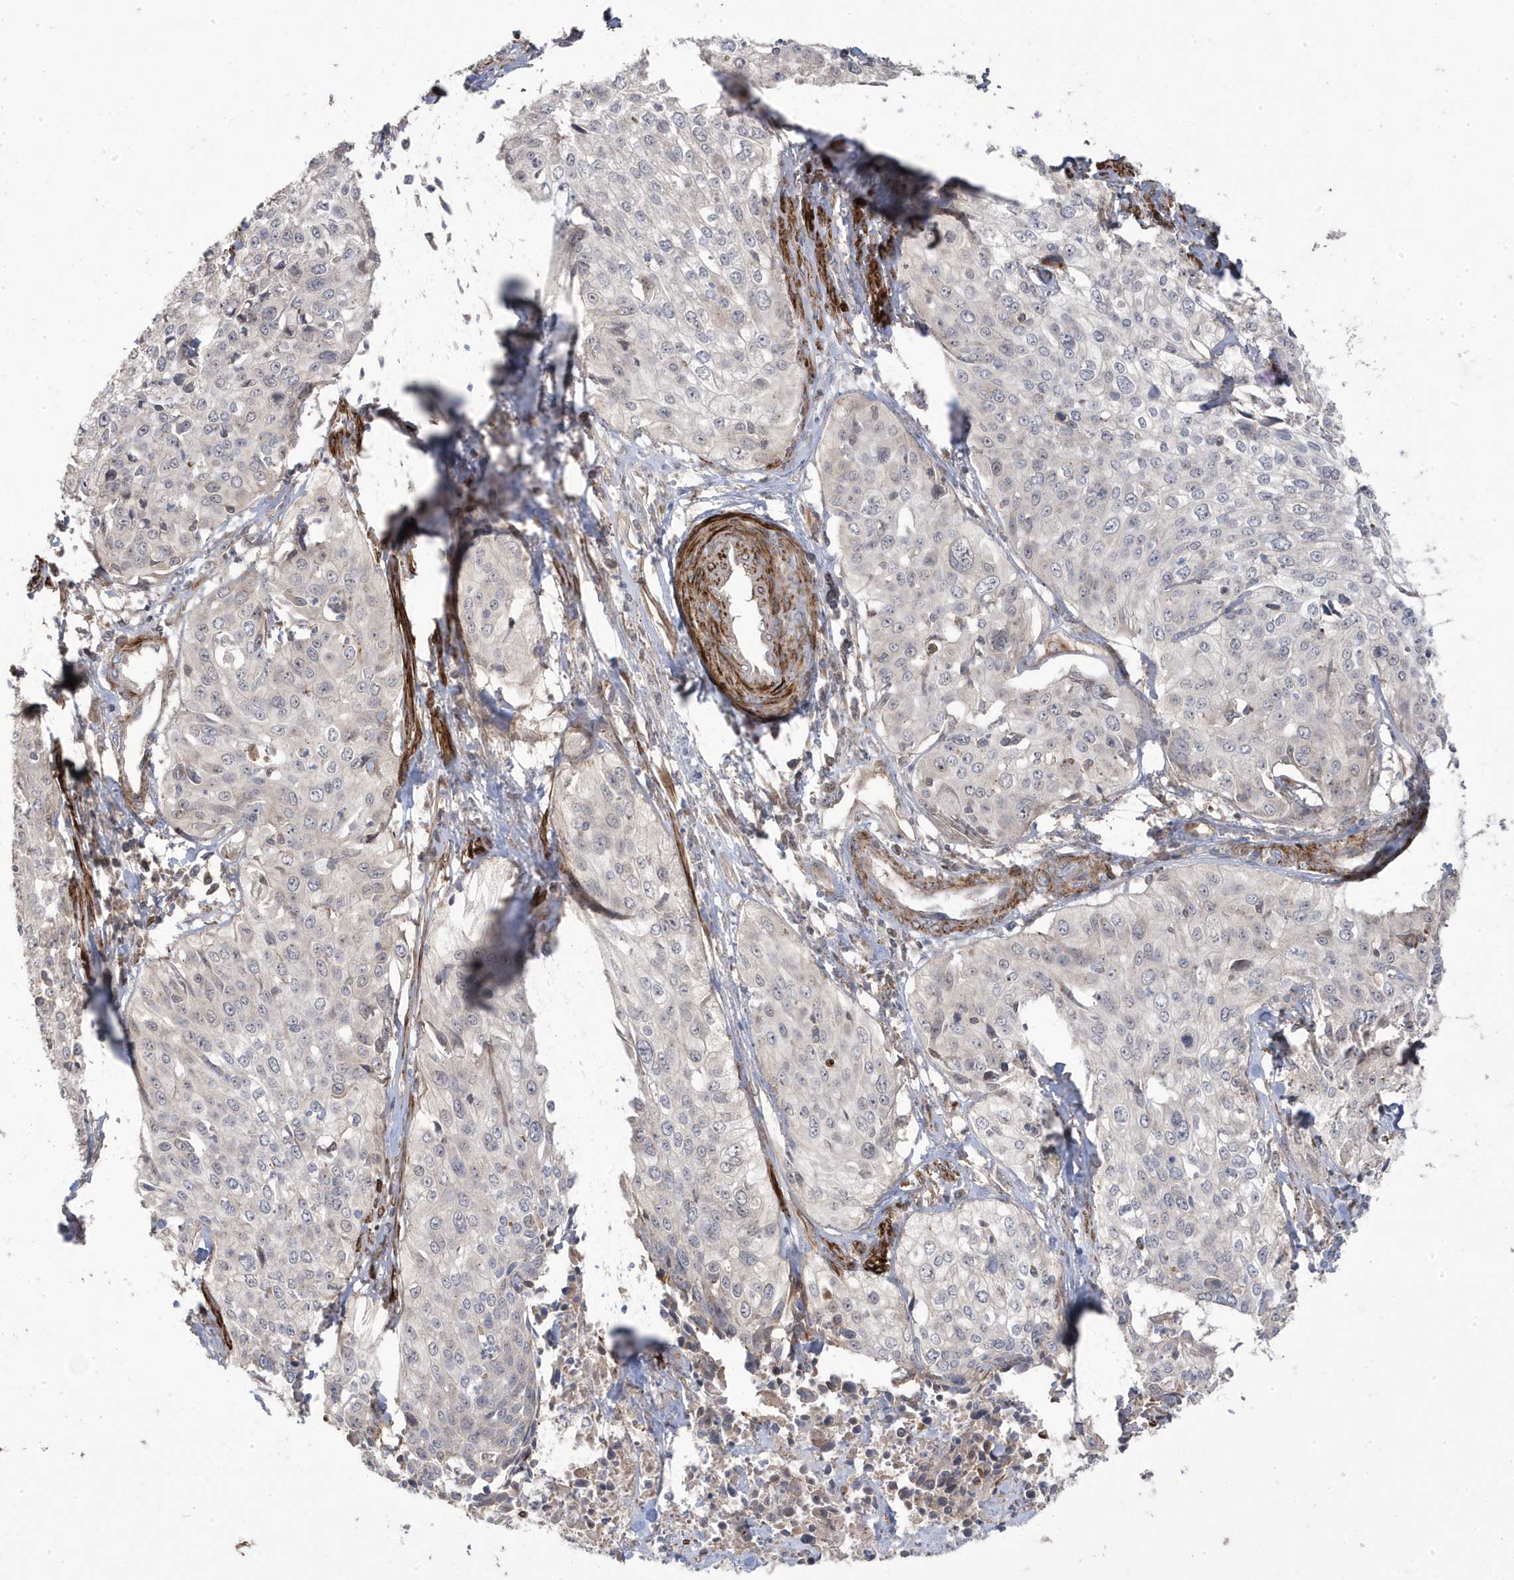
{"staining": {"intensity": "negative", "quantity": "none", "location": "none"}, "tissue": "cervical cancer", "cell_type": "Tumor cells", "image_type": "cancer", "snomed": [{"axis": "morphology", "description": "Squamous cell carcinoma, NOS"}, {"axis": "topography", "description": "Cervix"}], "caption": "The IHC histopathology image has no significant expression in tumor cells of cervical squamous cell carcinoma tissue.", "gene": "CETN3", "patient": {"sex": "female", "age": 31}}